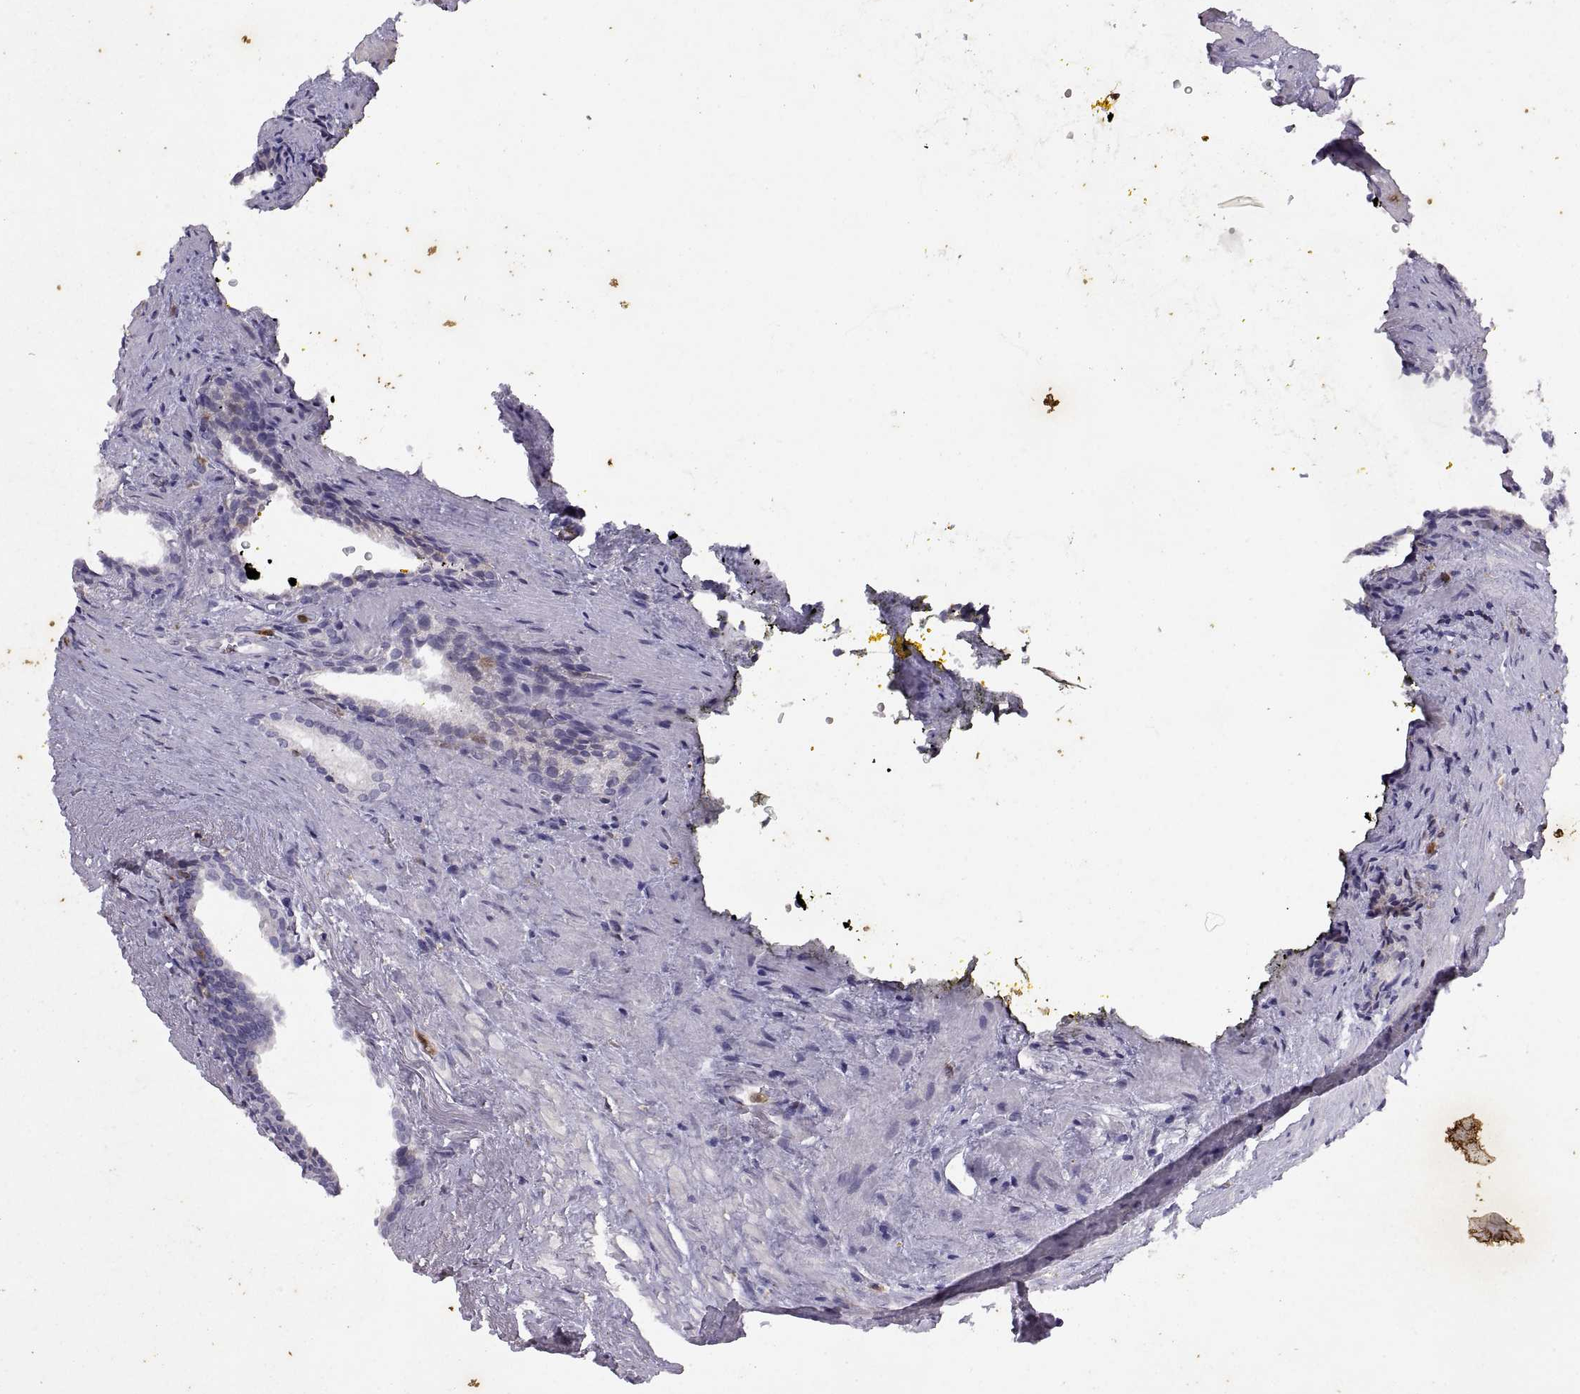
{"staining": {"intensity": "negative", "quantity": "none", "location": "none"}, "tissue": "prostate cancer", "cell_type": "Tumor cells", "image_type": "cancer", "snomed": [{"axis": "morphology", "description": "Adenocarcinoma, NOS"}, {"axis": "topography", "description": "Prostate and seminal vesicle, NOS"}], "caption": "DAB (3,3'-diaminobenzidine) immunohistochemical staining of human prostate cancer (adenocarcinoma) displays no significant staining in tumor cells.", "gene": "DOK3", "patient": {"sex": "male", "age": 63}}